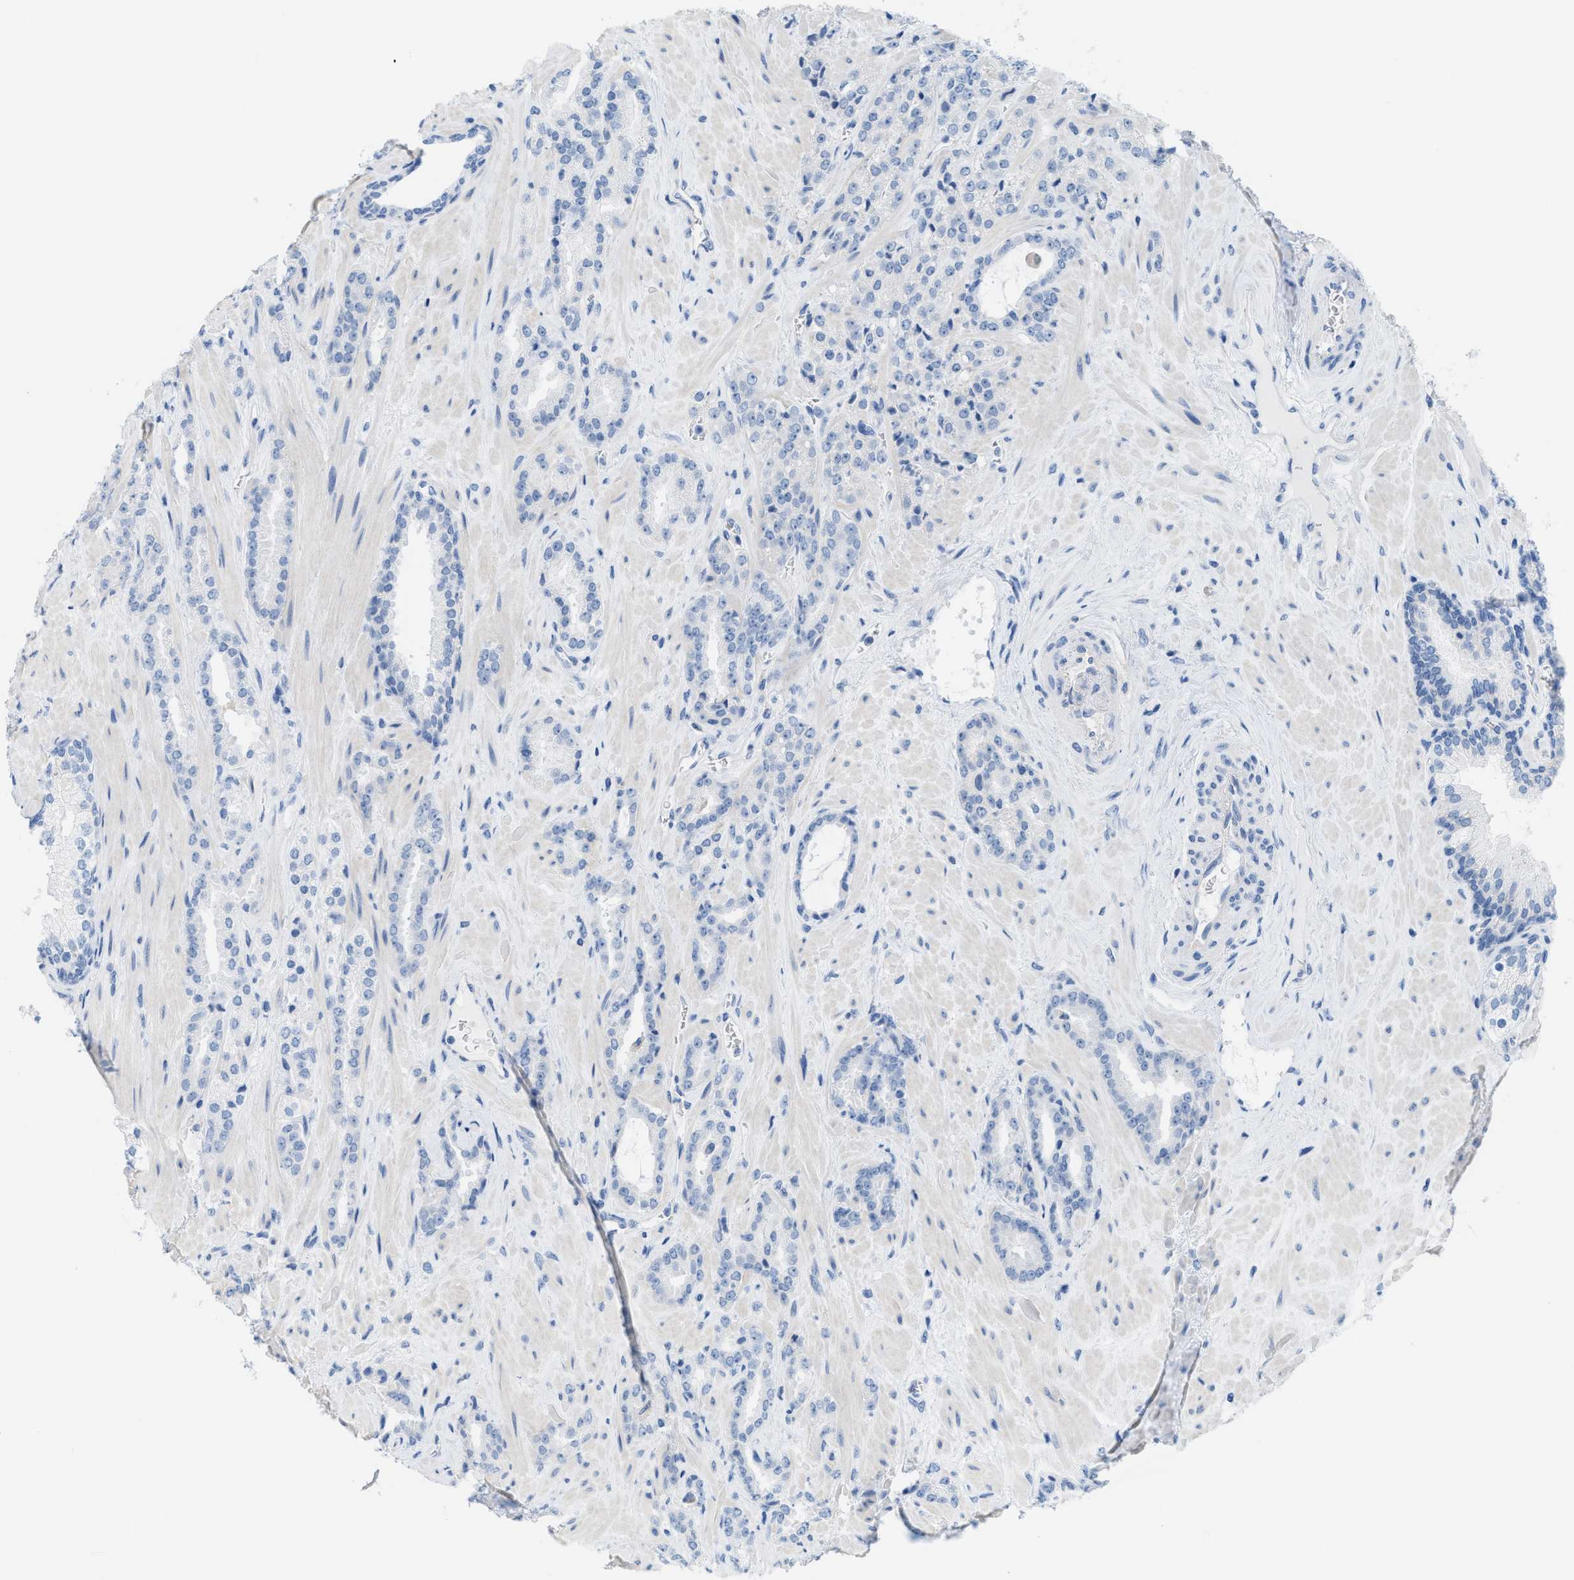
{"staining": {"intensity": "negative", "quantity": "none", "location": "none"}, "tissue": "prostate cancer", "cell_type": "Tumor cells", "image_type": "cancer", "snomed": [{"axis": "morphology", "description": "Adenocarcinoma, High grade"}, {"axis": "topography", "description": "Prostate"}], "caption": "The histopathology image demonstrates no significant expression in tumor cells of prostate adenocarcinoma (high-grade).", "gene": "SLC3A2", "patient": {"sex": "male", "age": 64}}